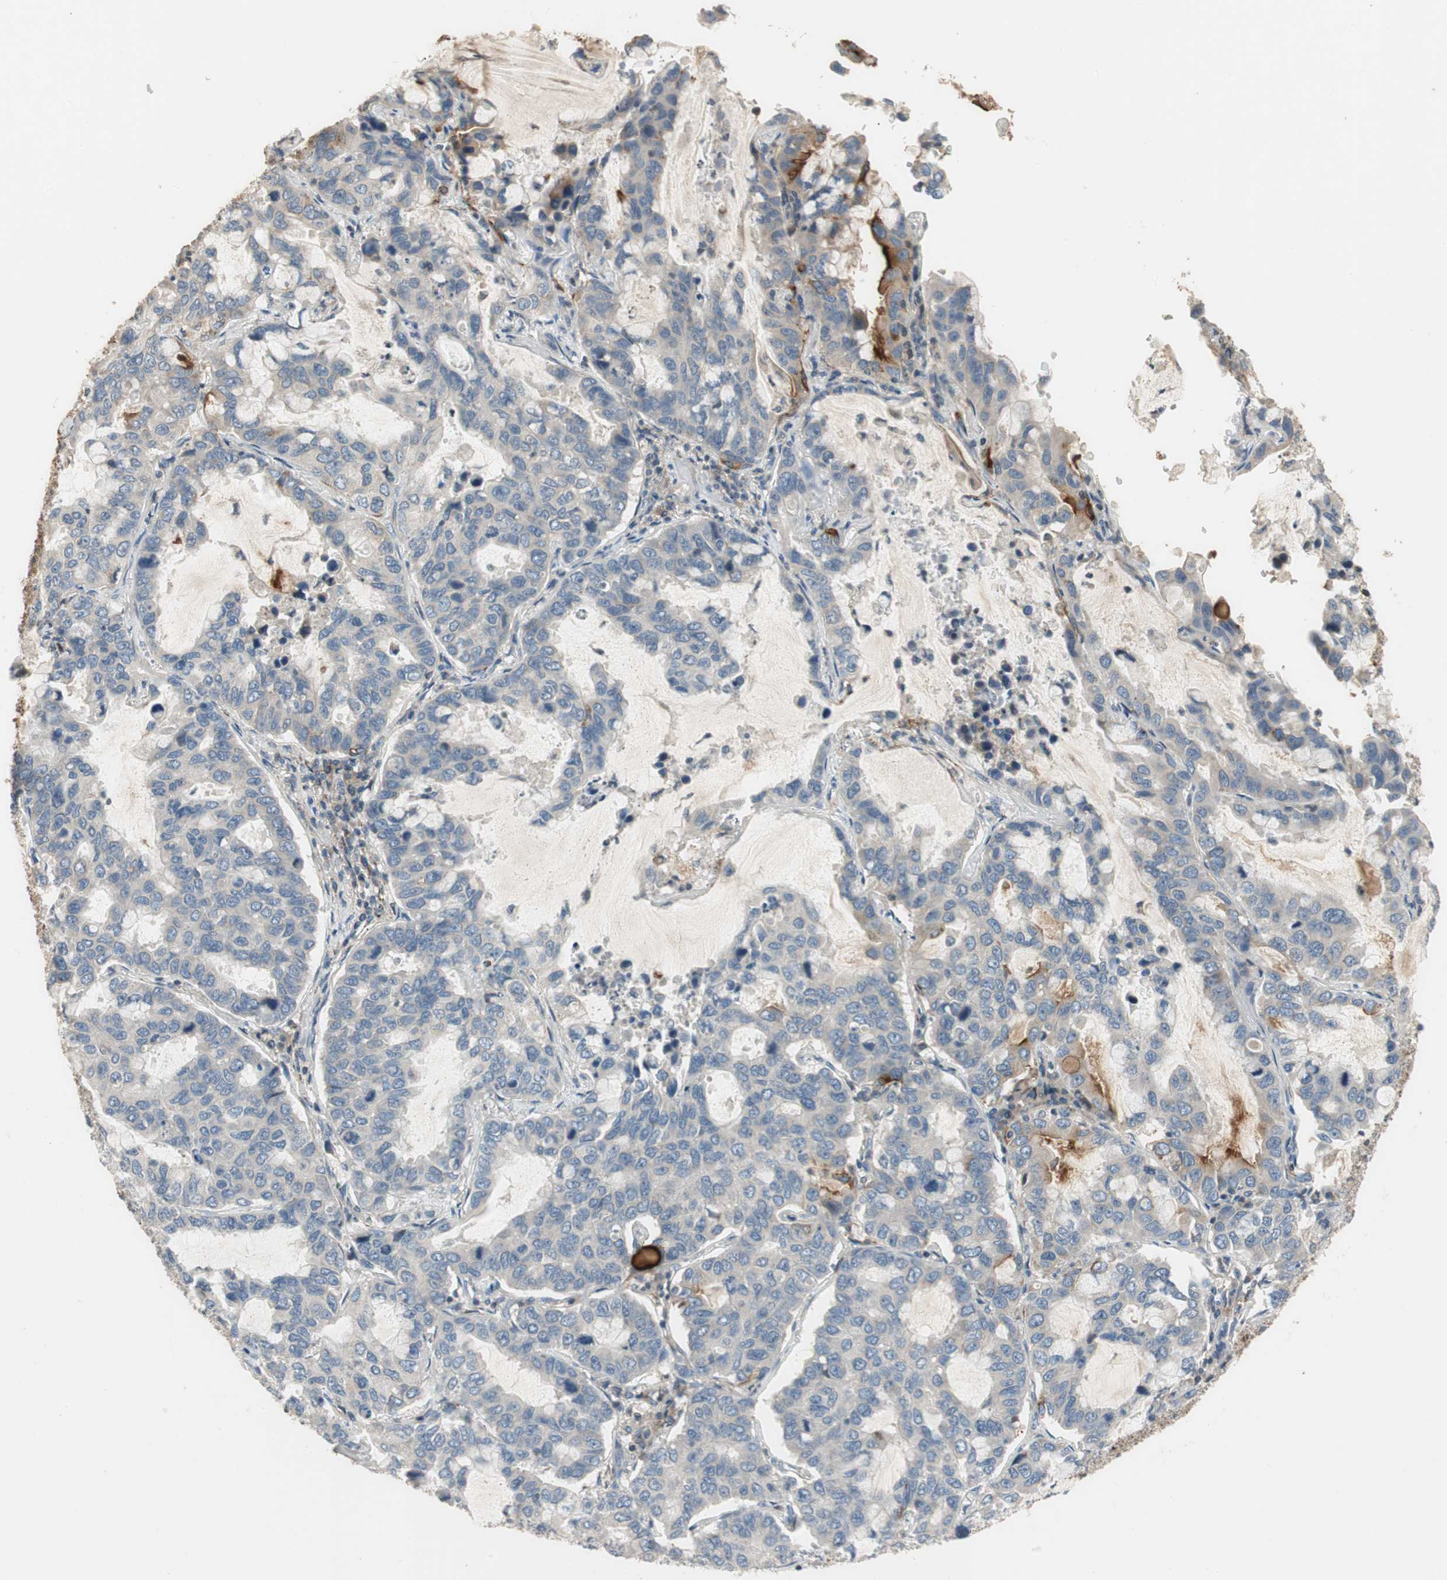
{"staining": {"intensity": "negative", "quantity": "none", "location": "none"}, "tissue": "lung cancer", "cell_type": "Tumor cells", "image_type": "cancer", "snomed": [{"axis": "morphology", "description": "Adenocarcinoma, NOS"}, {"axis": "topography", "description": "Lung"}], "caption": "IHC of lung adenocarcinoma demonstrates no staining in tumor cells.", "gene": "ALPL", "patient": {"sex": "male", "age": 64}}